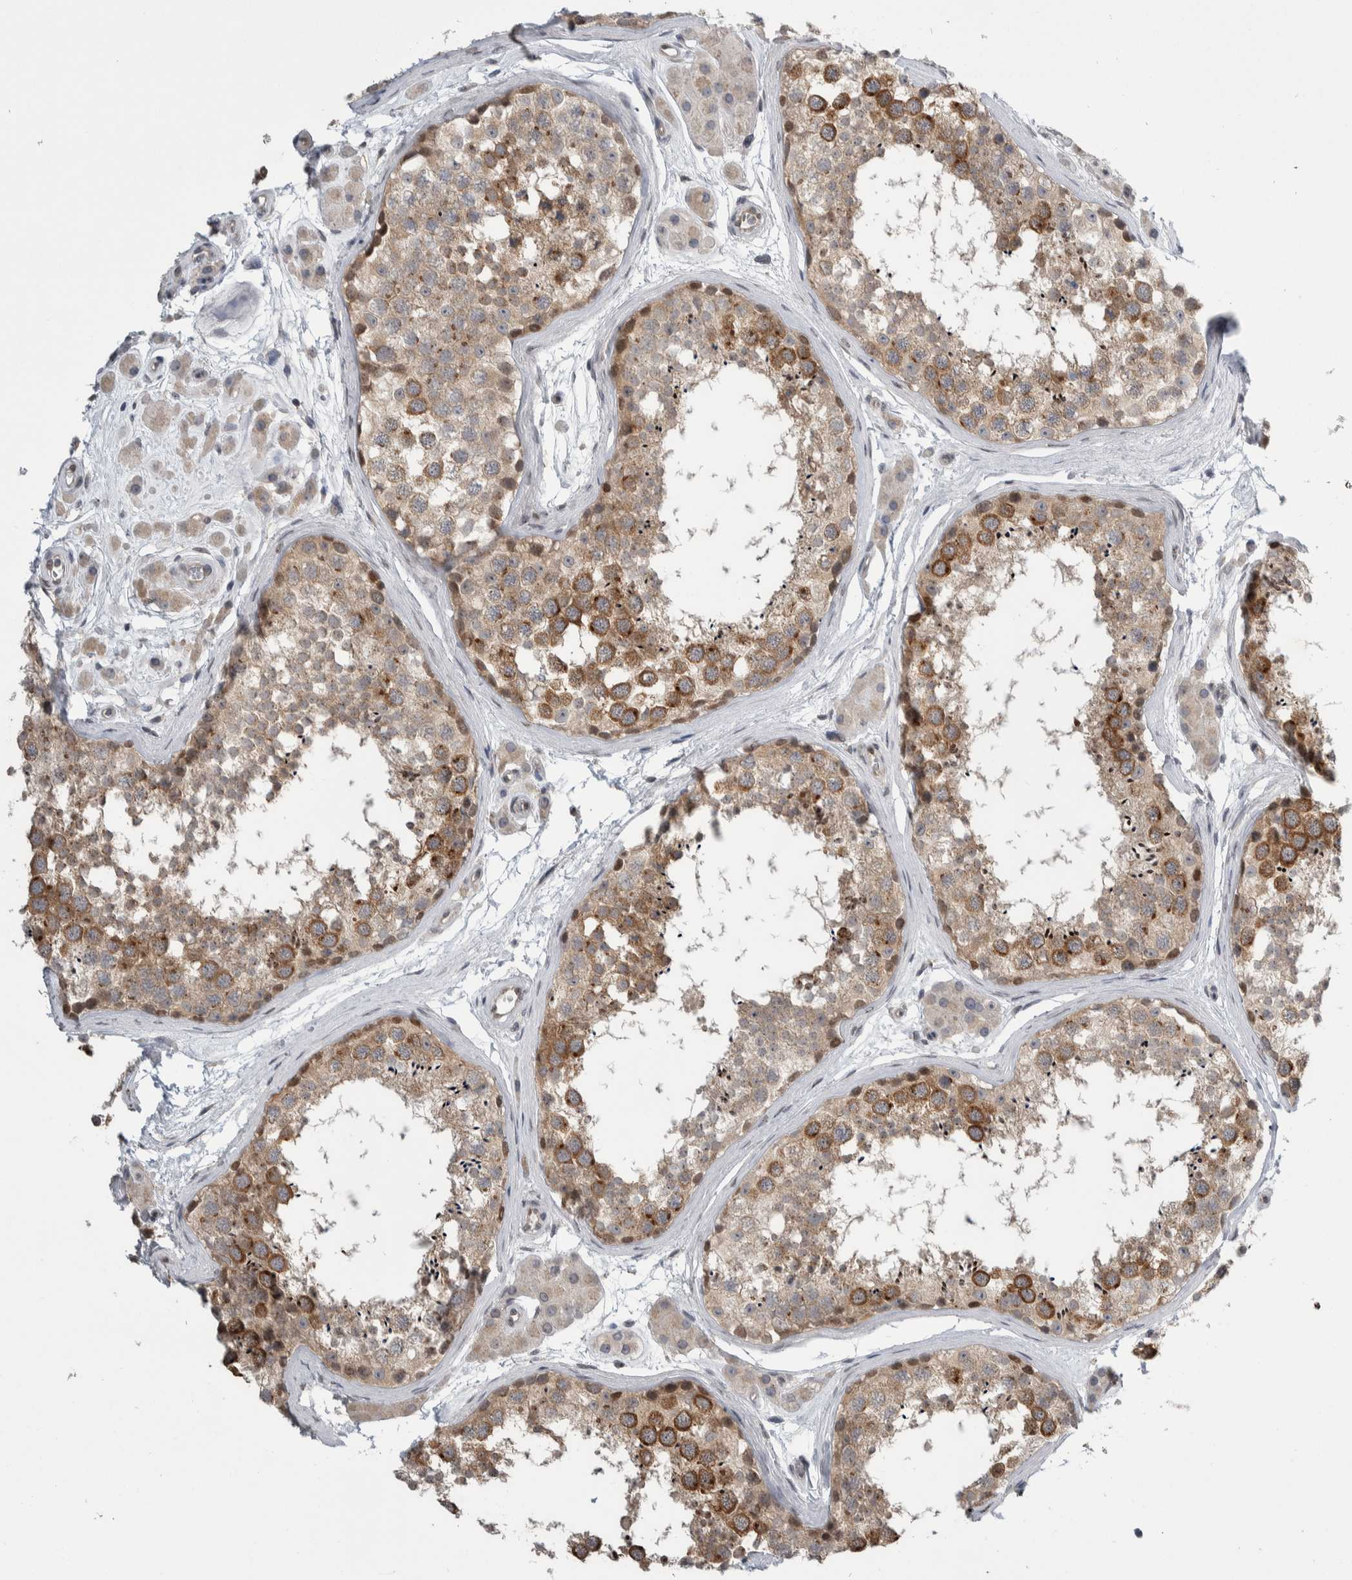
{"staining": {"intensity": "moderate", "quantity": "25%-75%", "location": "cytoplasmic/membranous"}, "tissue": "testis", "cell_type": "Cells in seminiferous ducts", "image_type": "normal", "snomed": [{"axis": "morphology", "description": "Normal tissue, NOS"}, {"axis": "topography", "description": "Testis"}], "caption": "Testis stained with DAB immunohistochemistry (IHC) shows medium levels of moderate cytoplasmic/membranous expression in approximately 25%-75% of cells in seminiferous ducts. Immunohistochemistry (ihc) stains the protein of interest in brown and the nuclei are stained blue.", "gene": "TAX1BP1", "patient": {"sex": "male", "age": 56}}